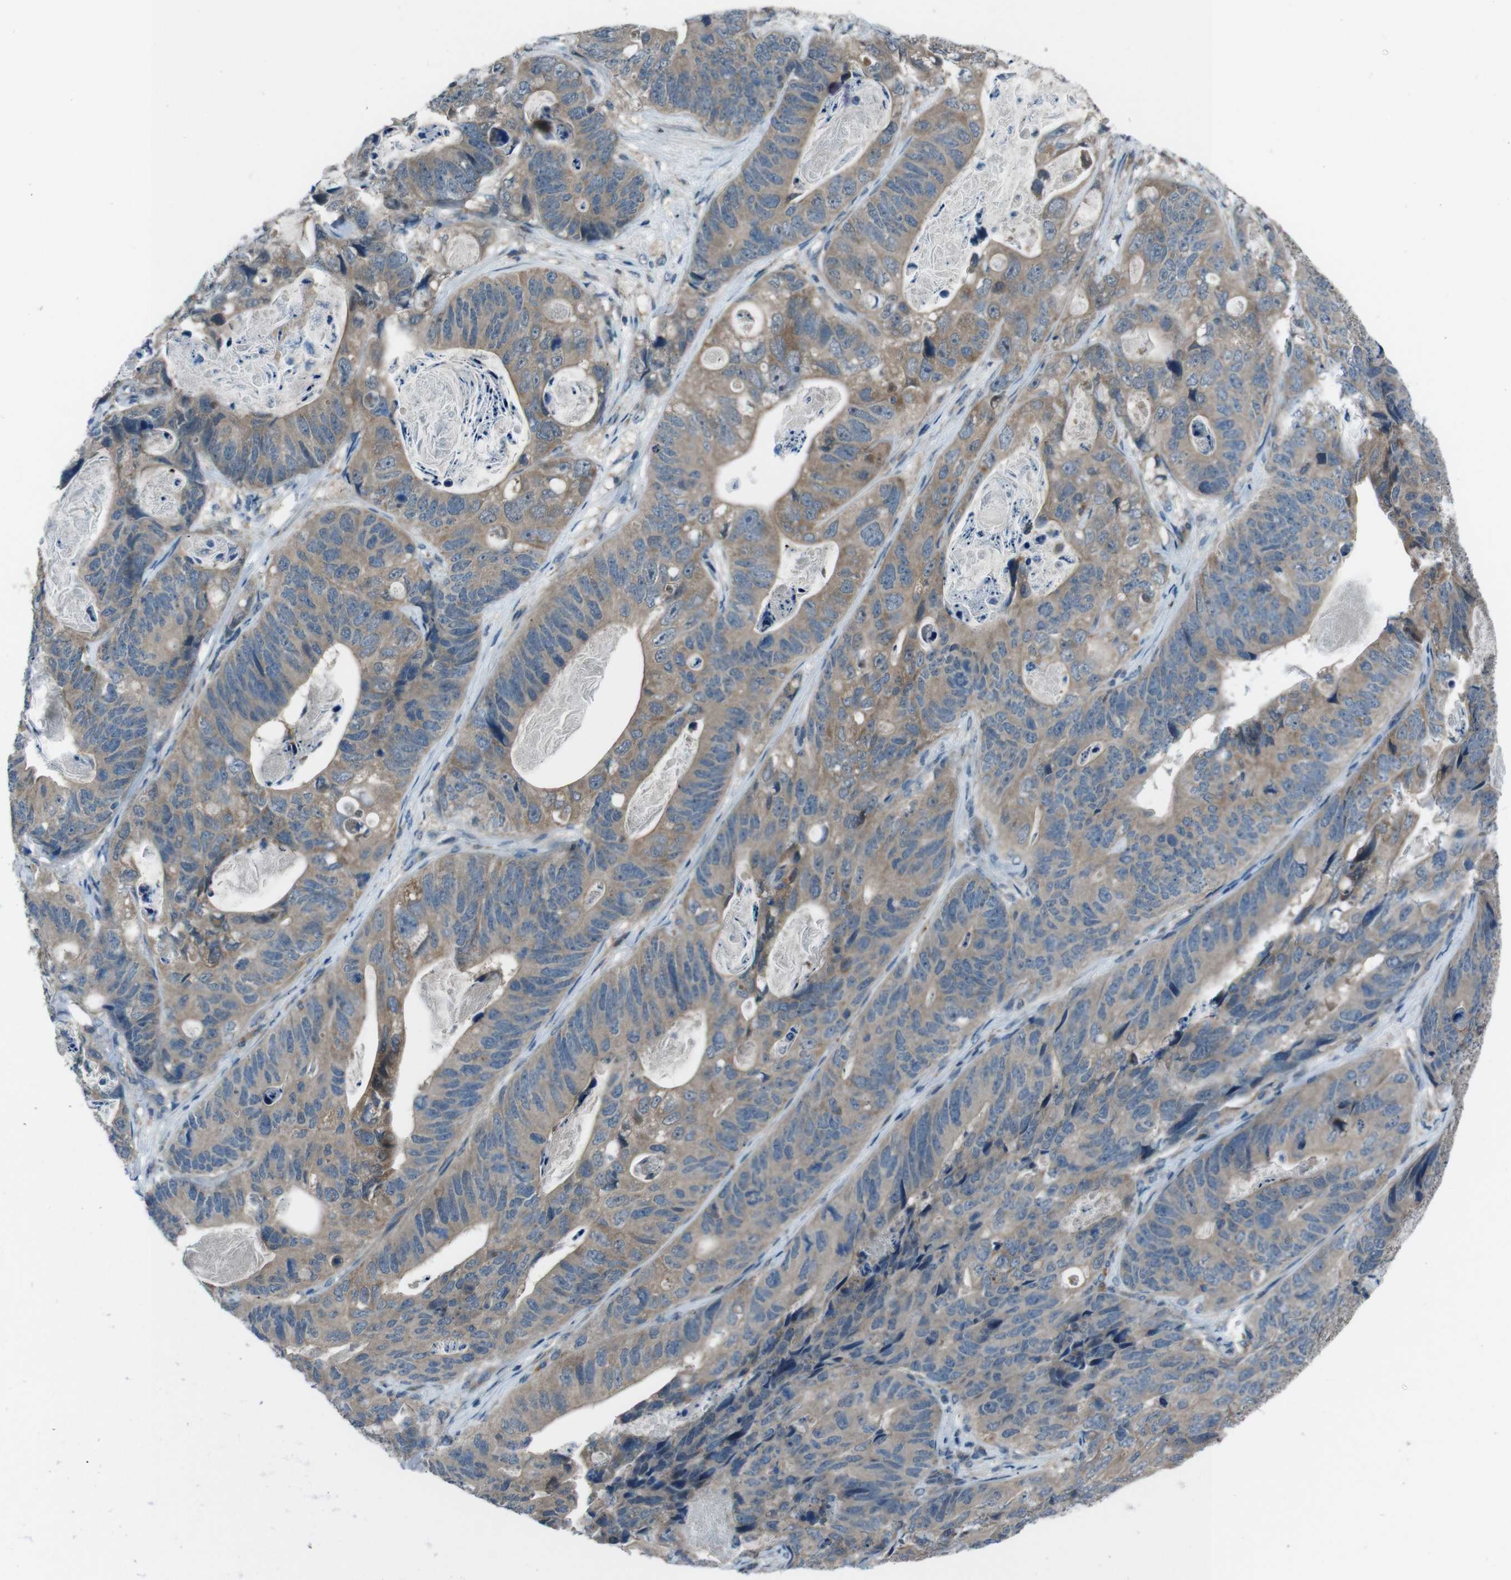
{"staining": {"intensity": "weak", "quantity": ">75%", "location": "cytoplasmic/membranous"}, "tissue": "stomach cancer", "cell_type": "Tumor cells", "image_type": "cancer", "snomed": [{"axis": "morphology", "description": "Adenocarcinoma, NOS"}, {"axis": "topography", "description": "Stomach"}], "caption": "Stomach cancer stained with DAB (3,3'-diaminobenzidine) immunohistochemistry (IHC) shows low levels of weak cytoplasmic/membranous expression in about >75% of tumor cells.", "gene": "SLC27A4", "patient": {"sex": "female", "age": 89}}